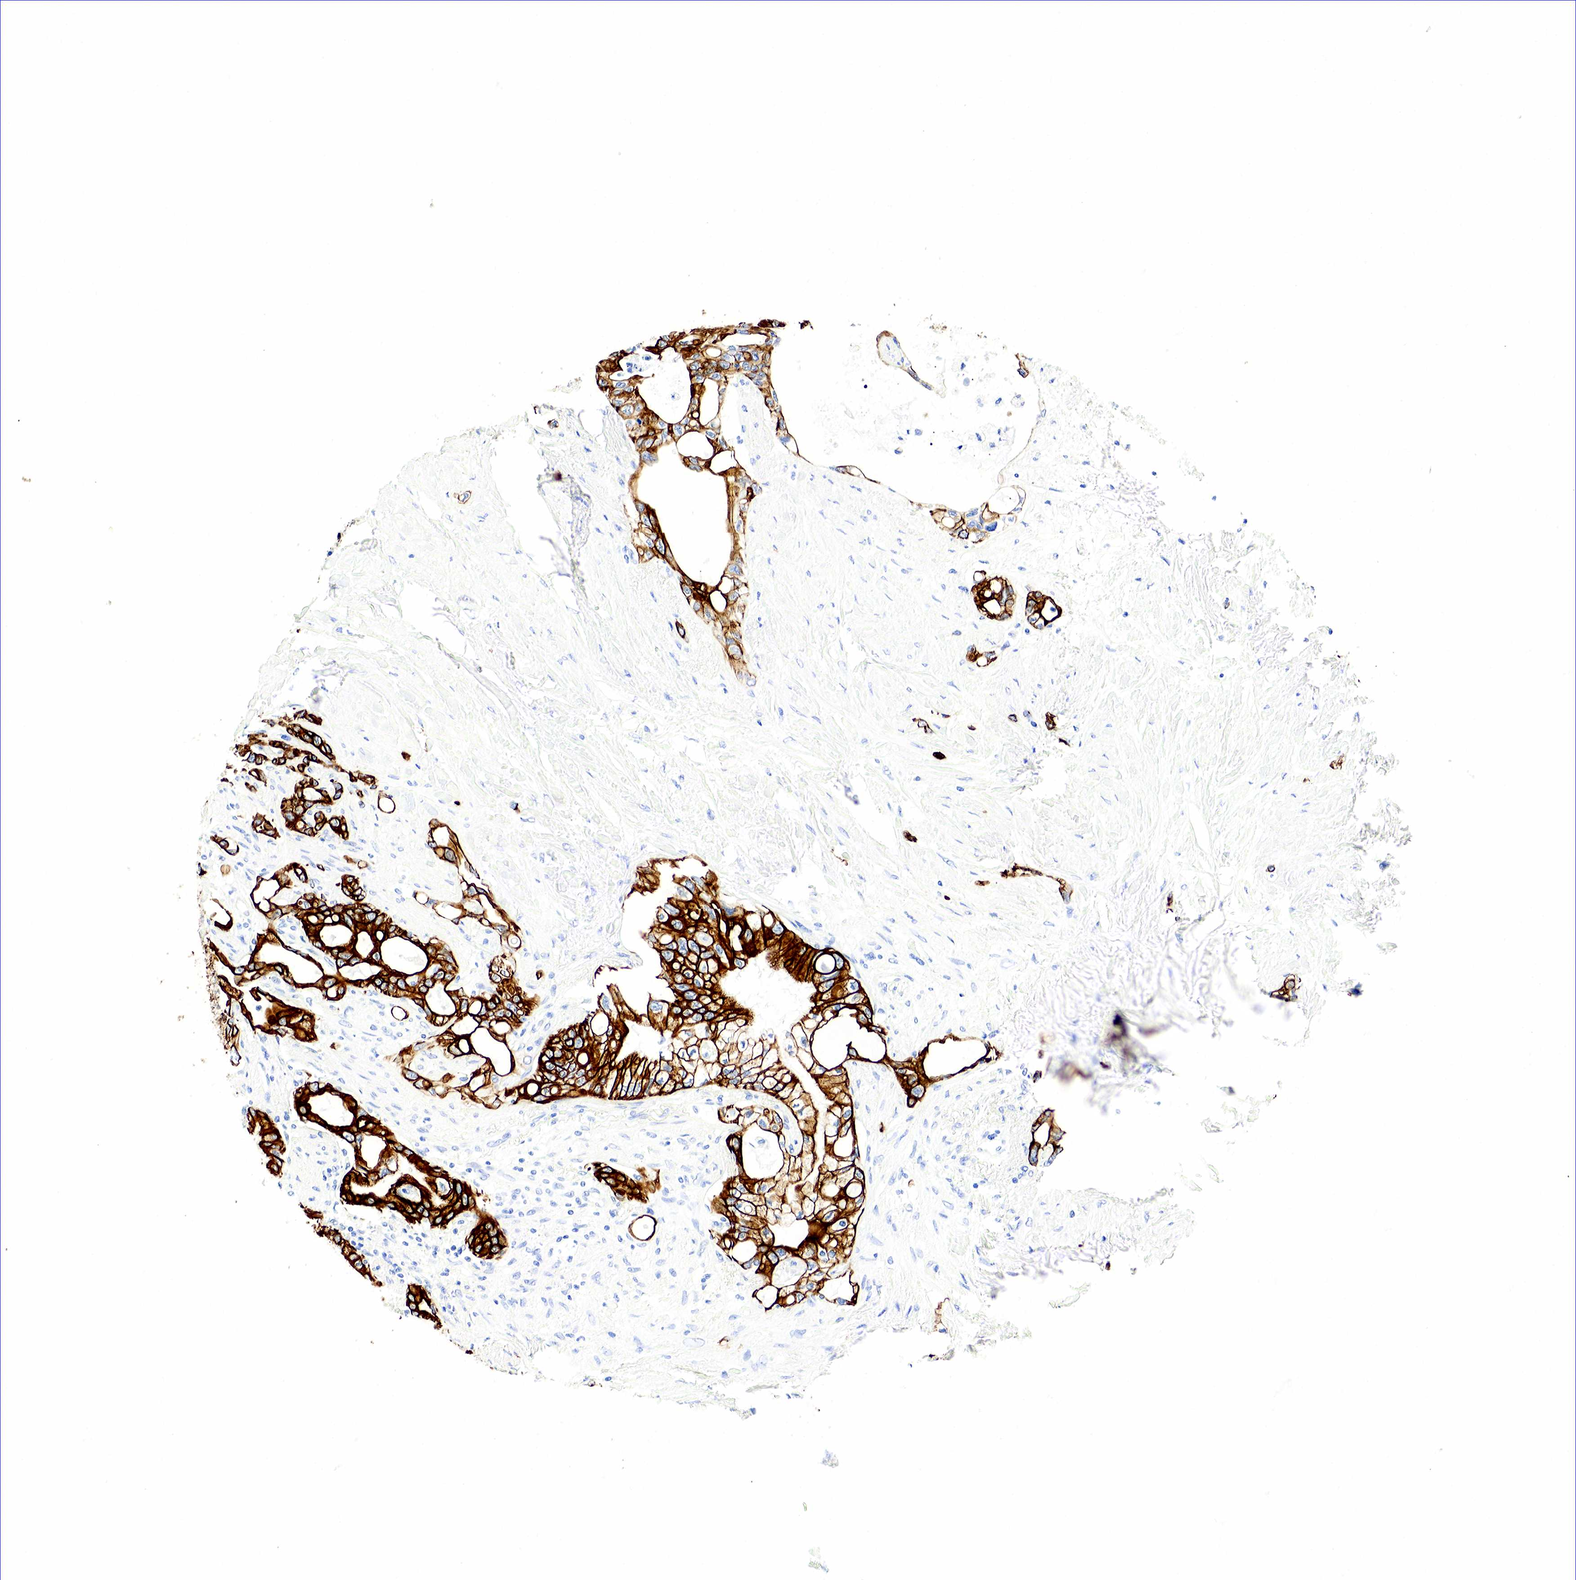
{"staining": {"intensity": "strong", "quantity": ">75%", "location": "cytoplasmic/membranous"}, "tissue": "pancreatic cancer", "cell_type": "Tumor cells", "image_type": "cancer", "snomed": [{"axis": "morphology", "description": "Adenocarcinoma, NOS"}, {"axis": "topography", "description": "Pancreas"}], "caption": "A brown stain shows strong cytoplasmic/membranous expression of a protein in pancreatic cancer (adenocarcinoma) tumor cells.", "gene": "KRT18", "patient": {"sex": "female", "age": 70}}